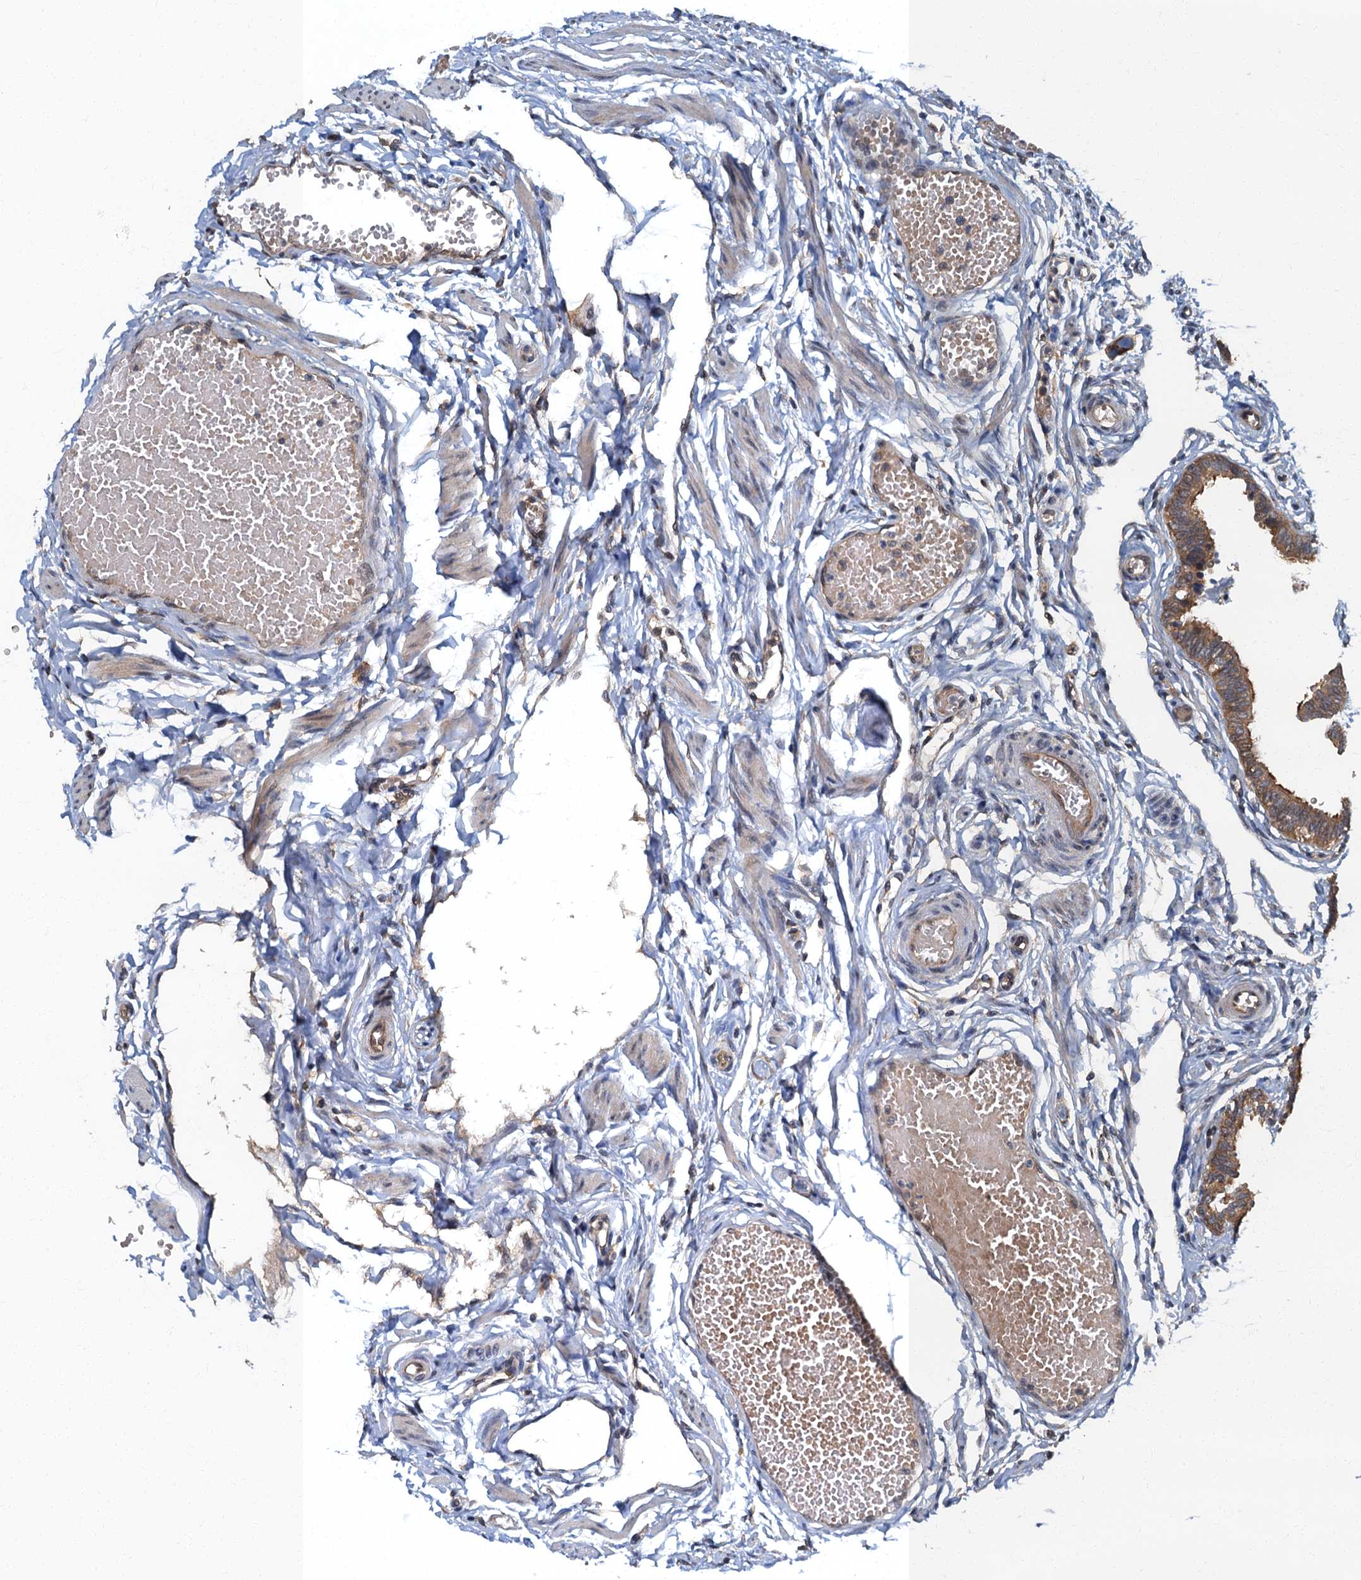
{"staining": {"intensity": "moderate", "quantity": ">75%", "location": "cytoplasmic/membranous"}, "tissue": "fallopian tube", "cell_type": "Glandular cells", "image_type": "normal", "snomed": [{"axis": "morphology", "description": "Normal tissue, NOS"}, {"axis": "topography", "description": "Fallopian tube"}, {"axis": "topography", "description": "Ovary"}], "caption": "Fallopian tube stained with IHC demonstrates moderate cytoplasmic/membranous expression in approximately >75% of glandular cells.", "gene": "TBCK", "patient": {"sex": "female", "age": 23}}